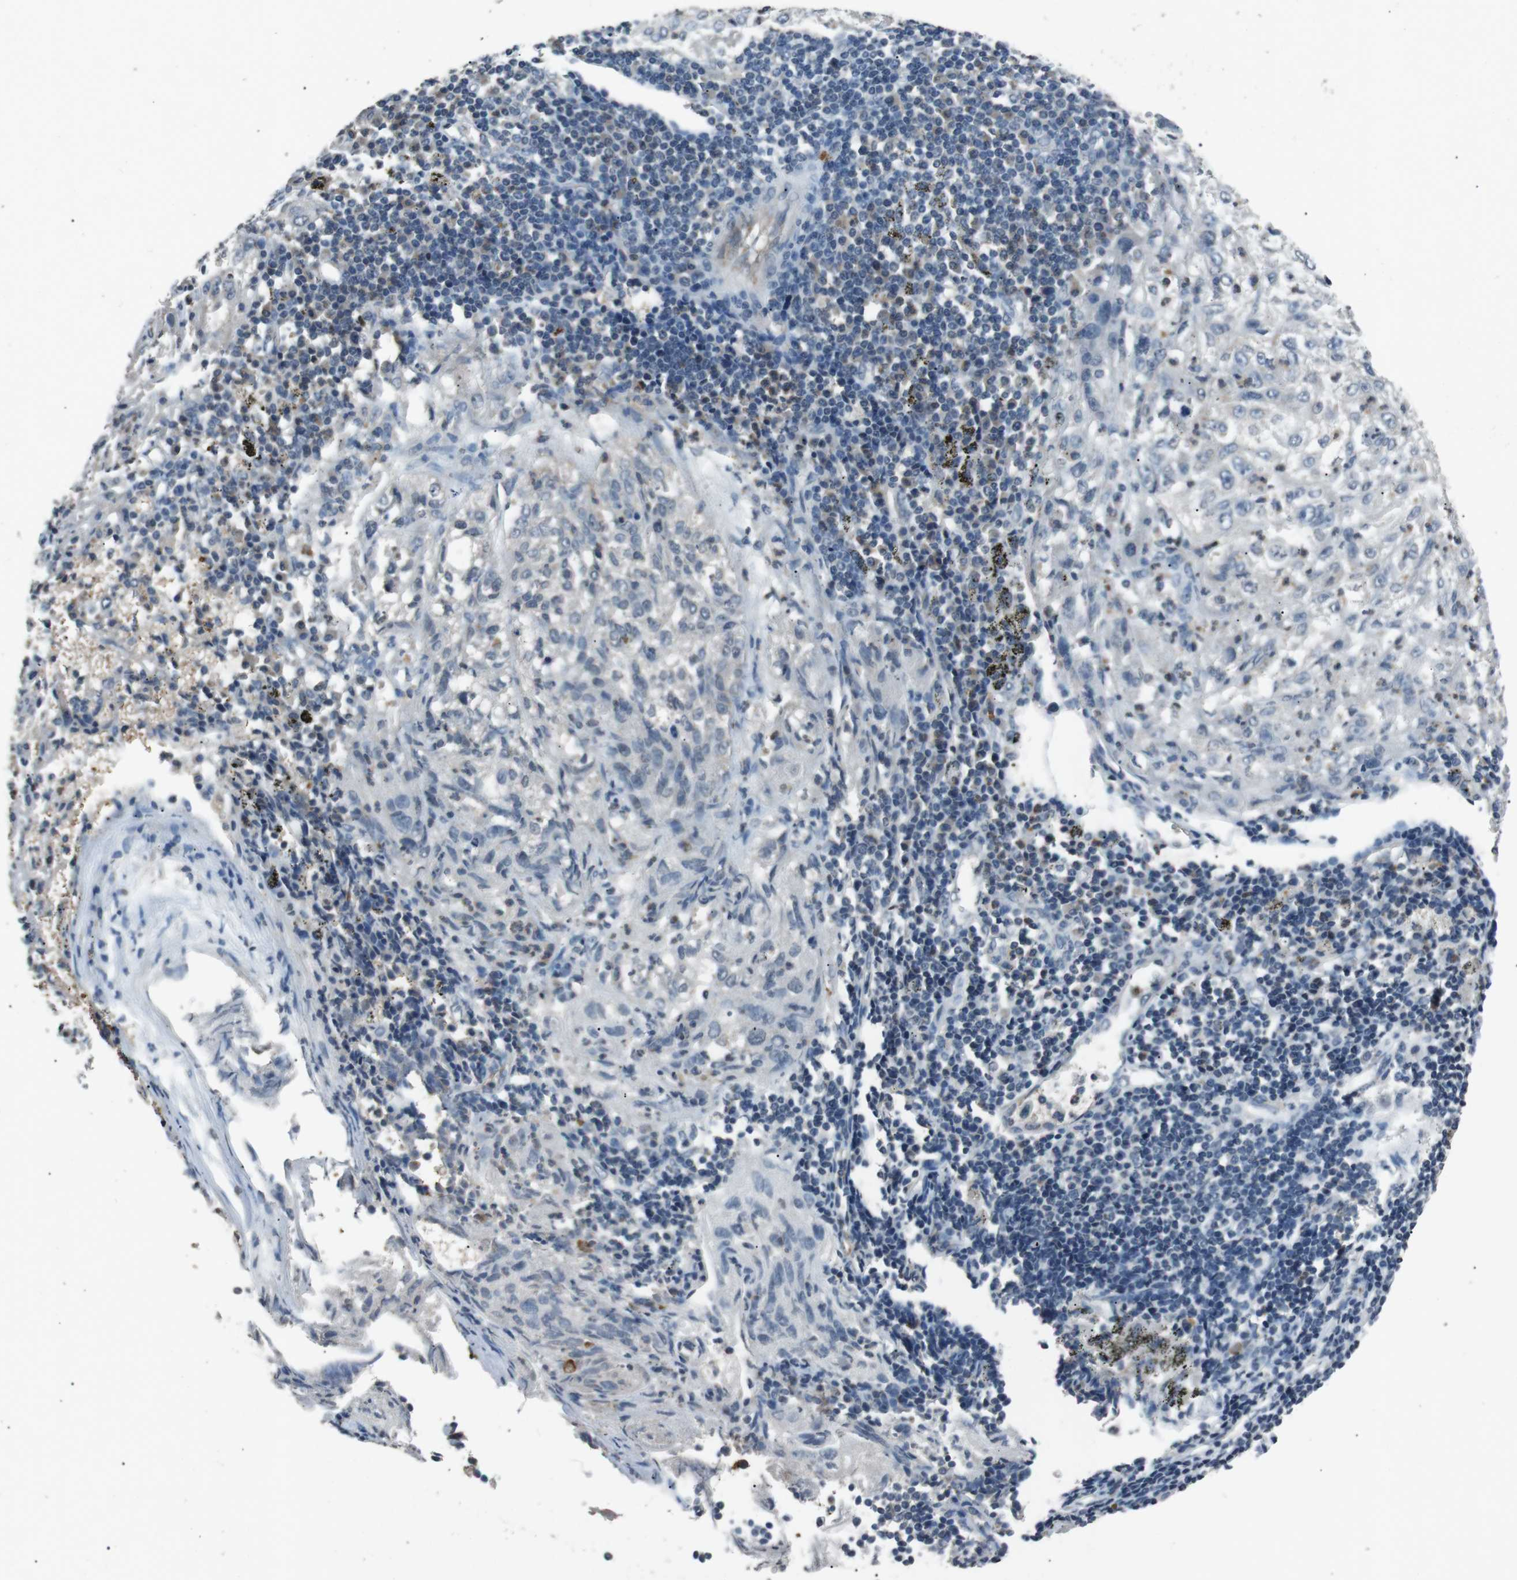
{"staining": {"intensity": "negative", "quantity": "none", "location": "none"}, "tissue": "lung cancer", "cell_type": "Tumor cells", "image_type": "cancer", "snomed": [{"axis": "morphology", "description": "Inflammation, NOS"}, {"axis": "morphology", "description": "Squamous cell carcinoma, NOS"}, {"axis": "topography", "description": "Lymph node"}, {"axis": "topography", "description": "Soft tissue"}, {"axis": "topography", "description": "Lung"}], "caption": "Lung squamous cell carcinoma was stained to show a protein in brown. There is no significant staining in tumor cells.", "gene": "NEK7", "patient": {"sex": "male", "age": 66}}